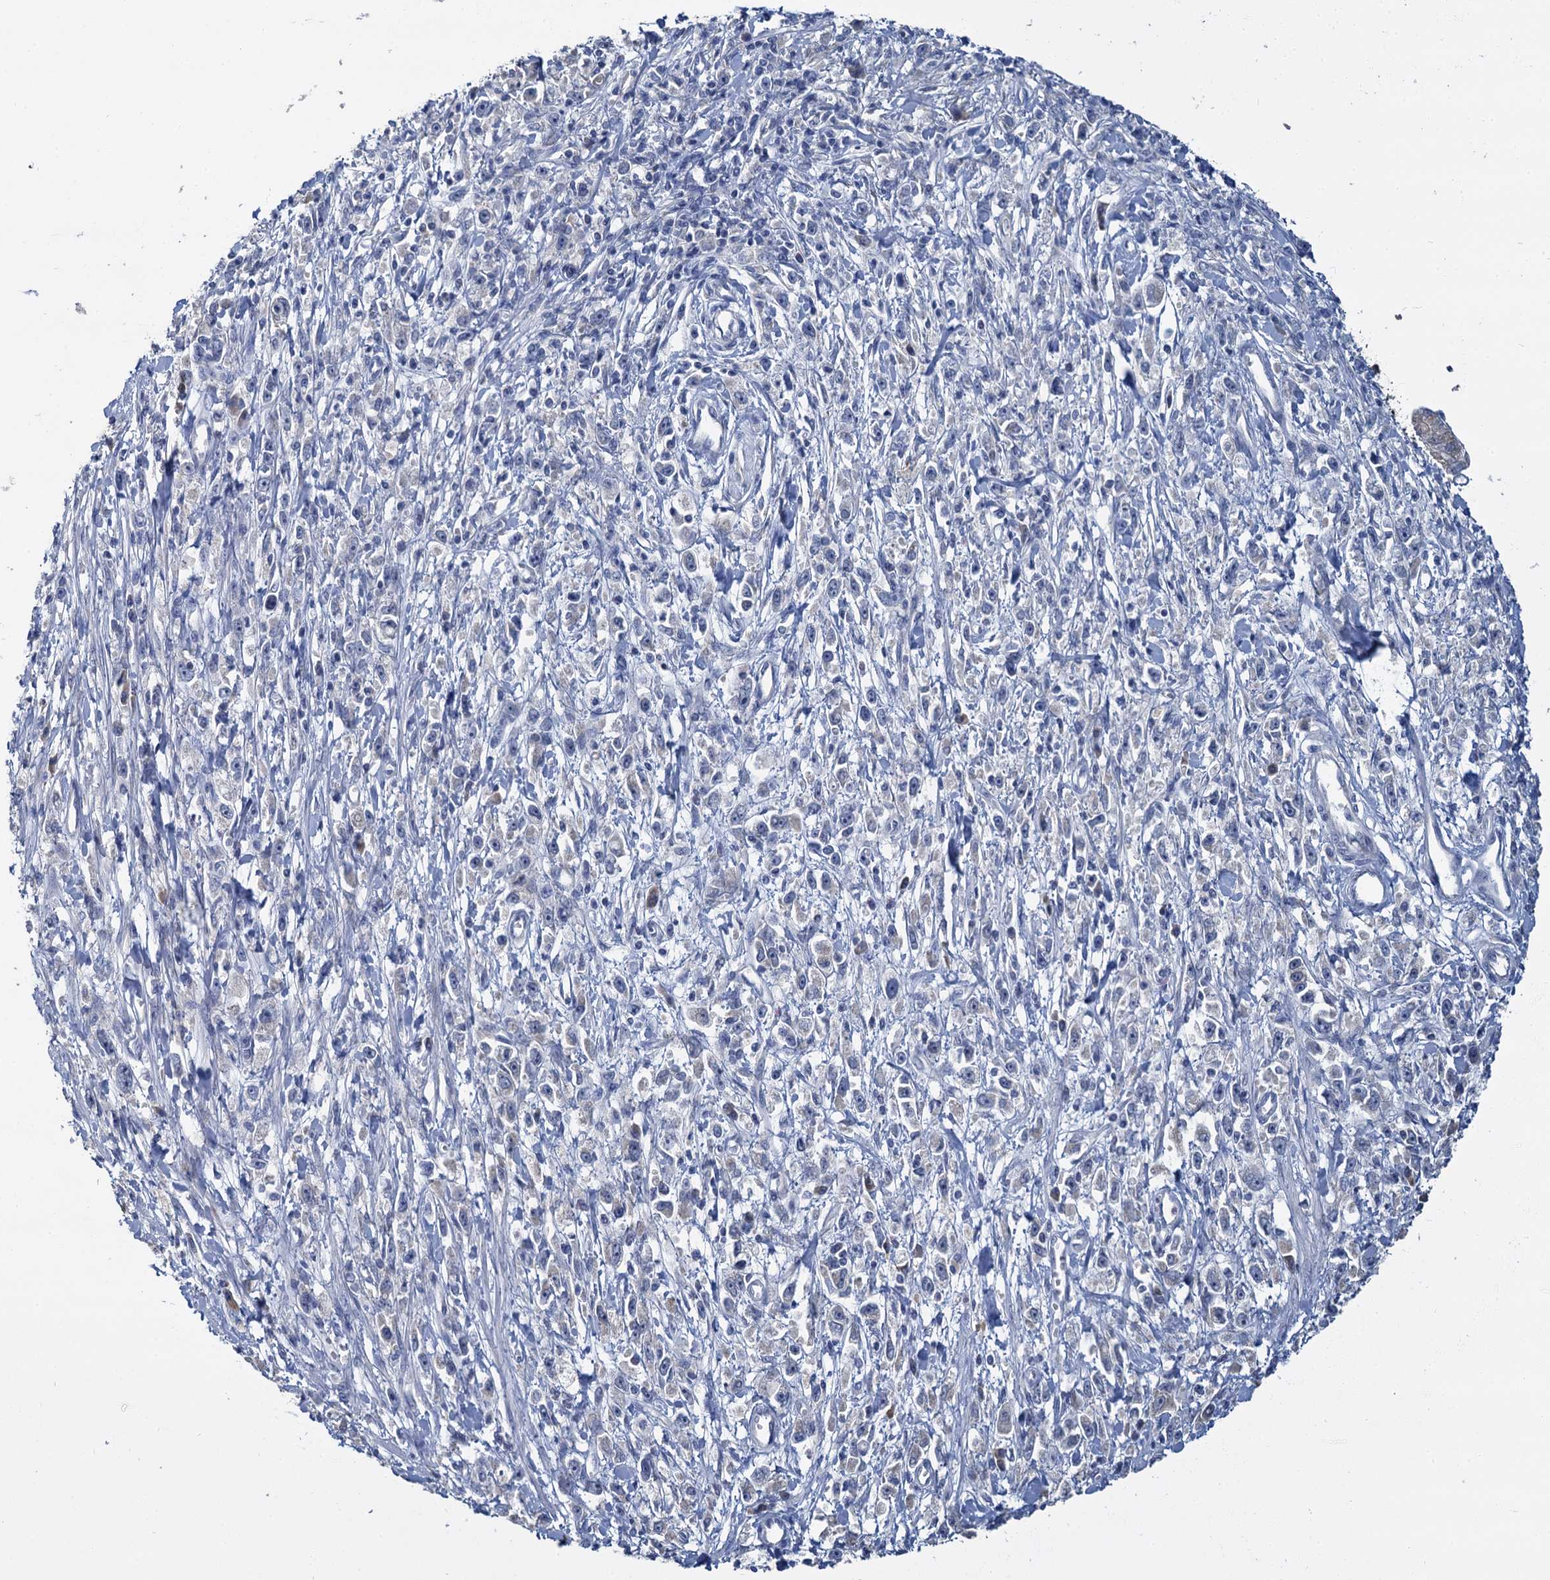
{"staining": {"intensity": "negative", "quantity": "none", "location": "none"}, "tissue": "stomach cancer", "cell_type": "Tumor cells", "image_type": "cancer", "snomed": [{"axis": "morphology", "description": "Adenocarcinoma, NOS"}, {"axis": "topography", "description": "Stomach"}], "caption": "Immunohistochemical staining of stomach cancer (adenocarcinoma) shows no significant staining in tumor cells.", "gene": "ANKRD42", "patient": {"sex": "female", "age": 59}}